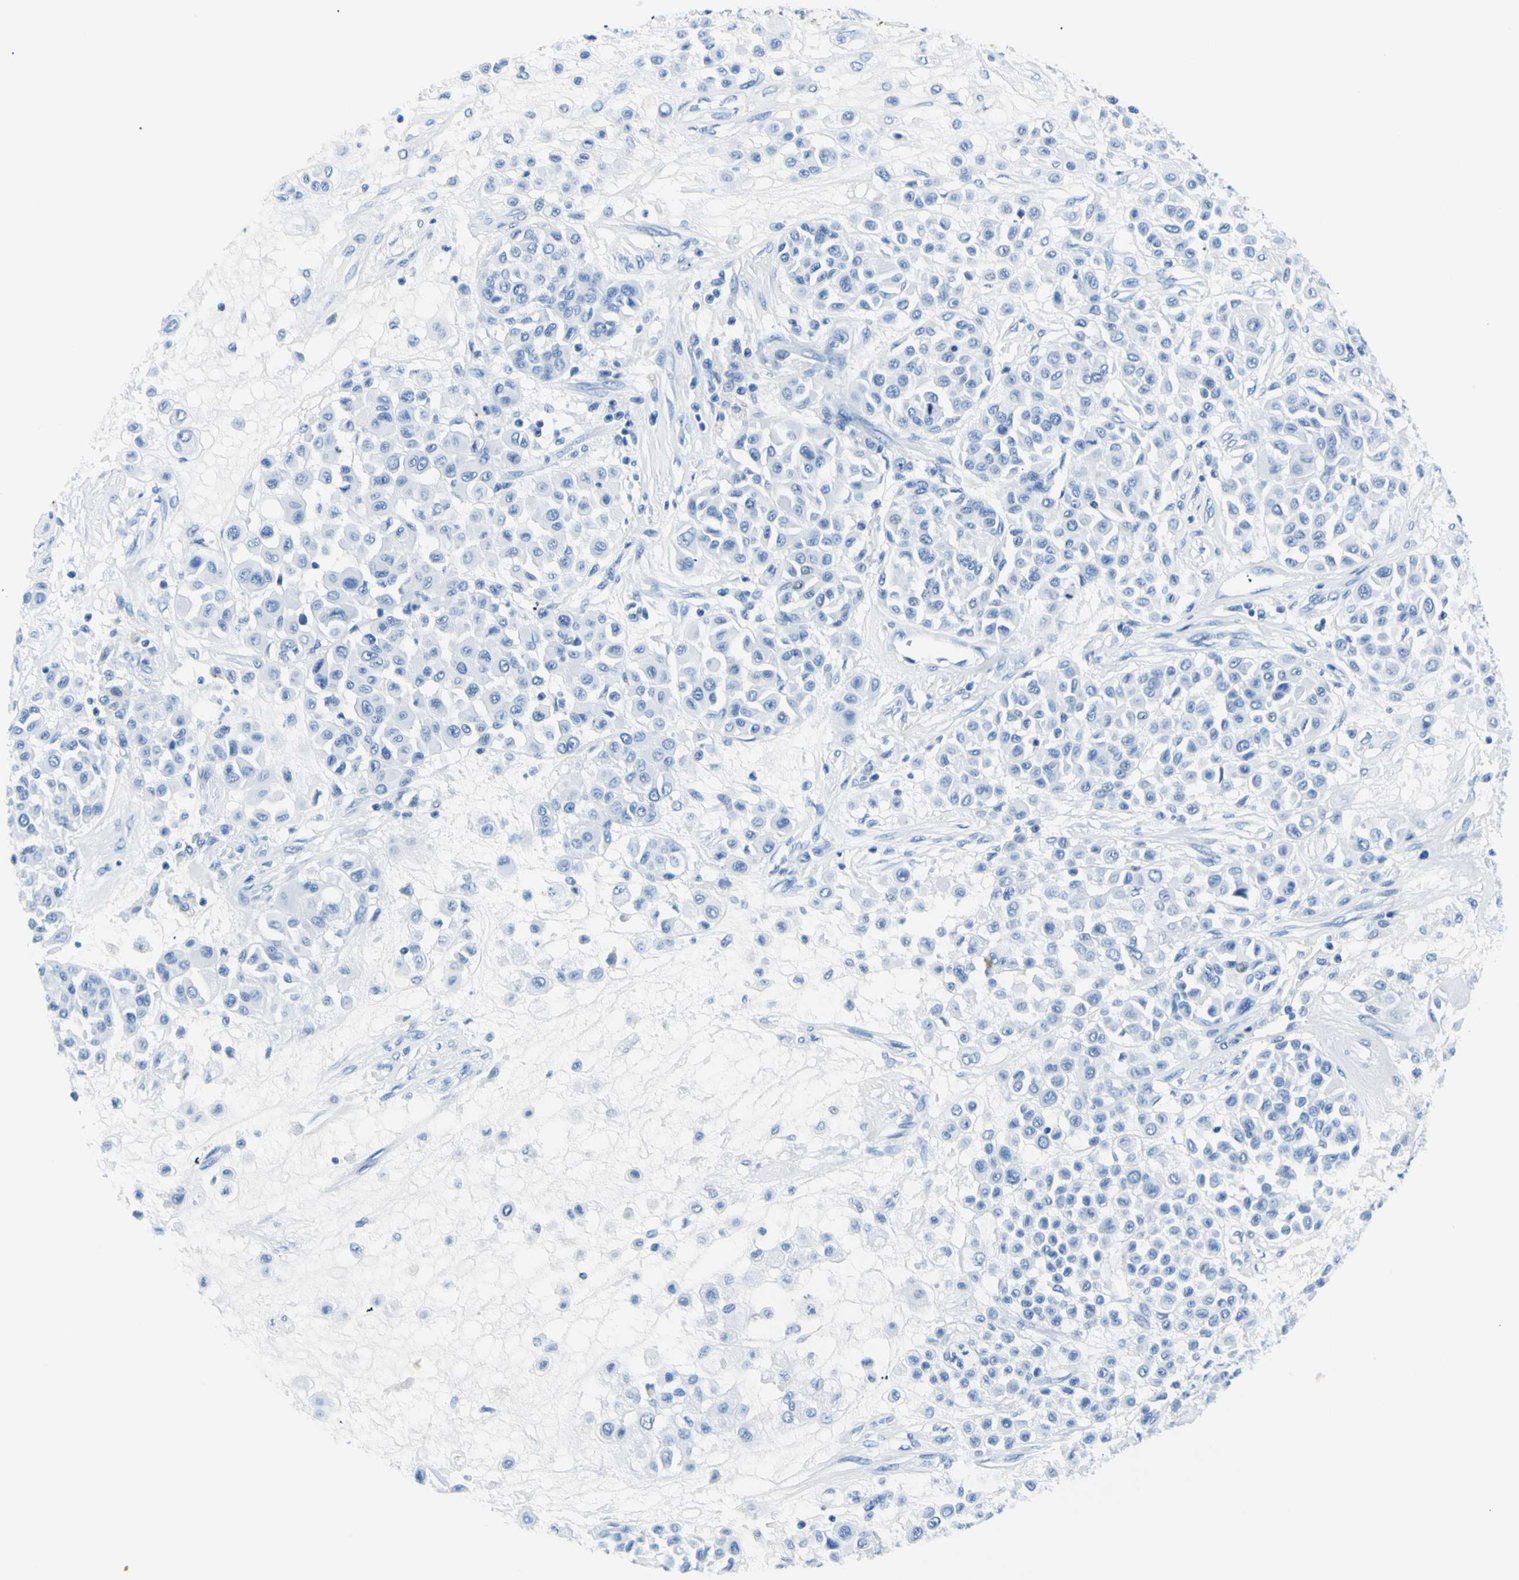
{"staining": {"intensity": "negative", "quantity": "none", "location": "none"}, "tissue": "melanoma", "cell_type": "Tumor cells", "image_type": "cancer", "snomed": [{"axis": "morphology", "description": "Malignant melanoma, Metastatic site"}, {"axis": "topography", "description": "Soft tissue"}], "caption": "The histopathology image demonstrates no staining of tumor cells in malignant melanoma (metastatic site).", "gene": "MYH2", "patient": {"sex": "male", "age": 41}}